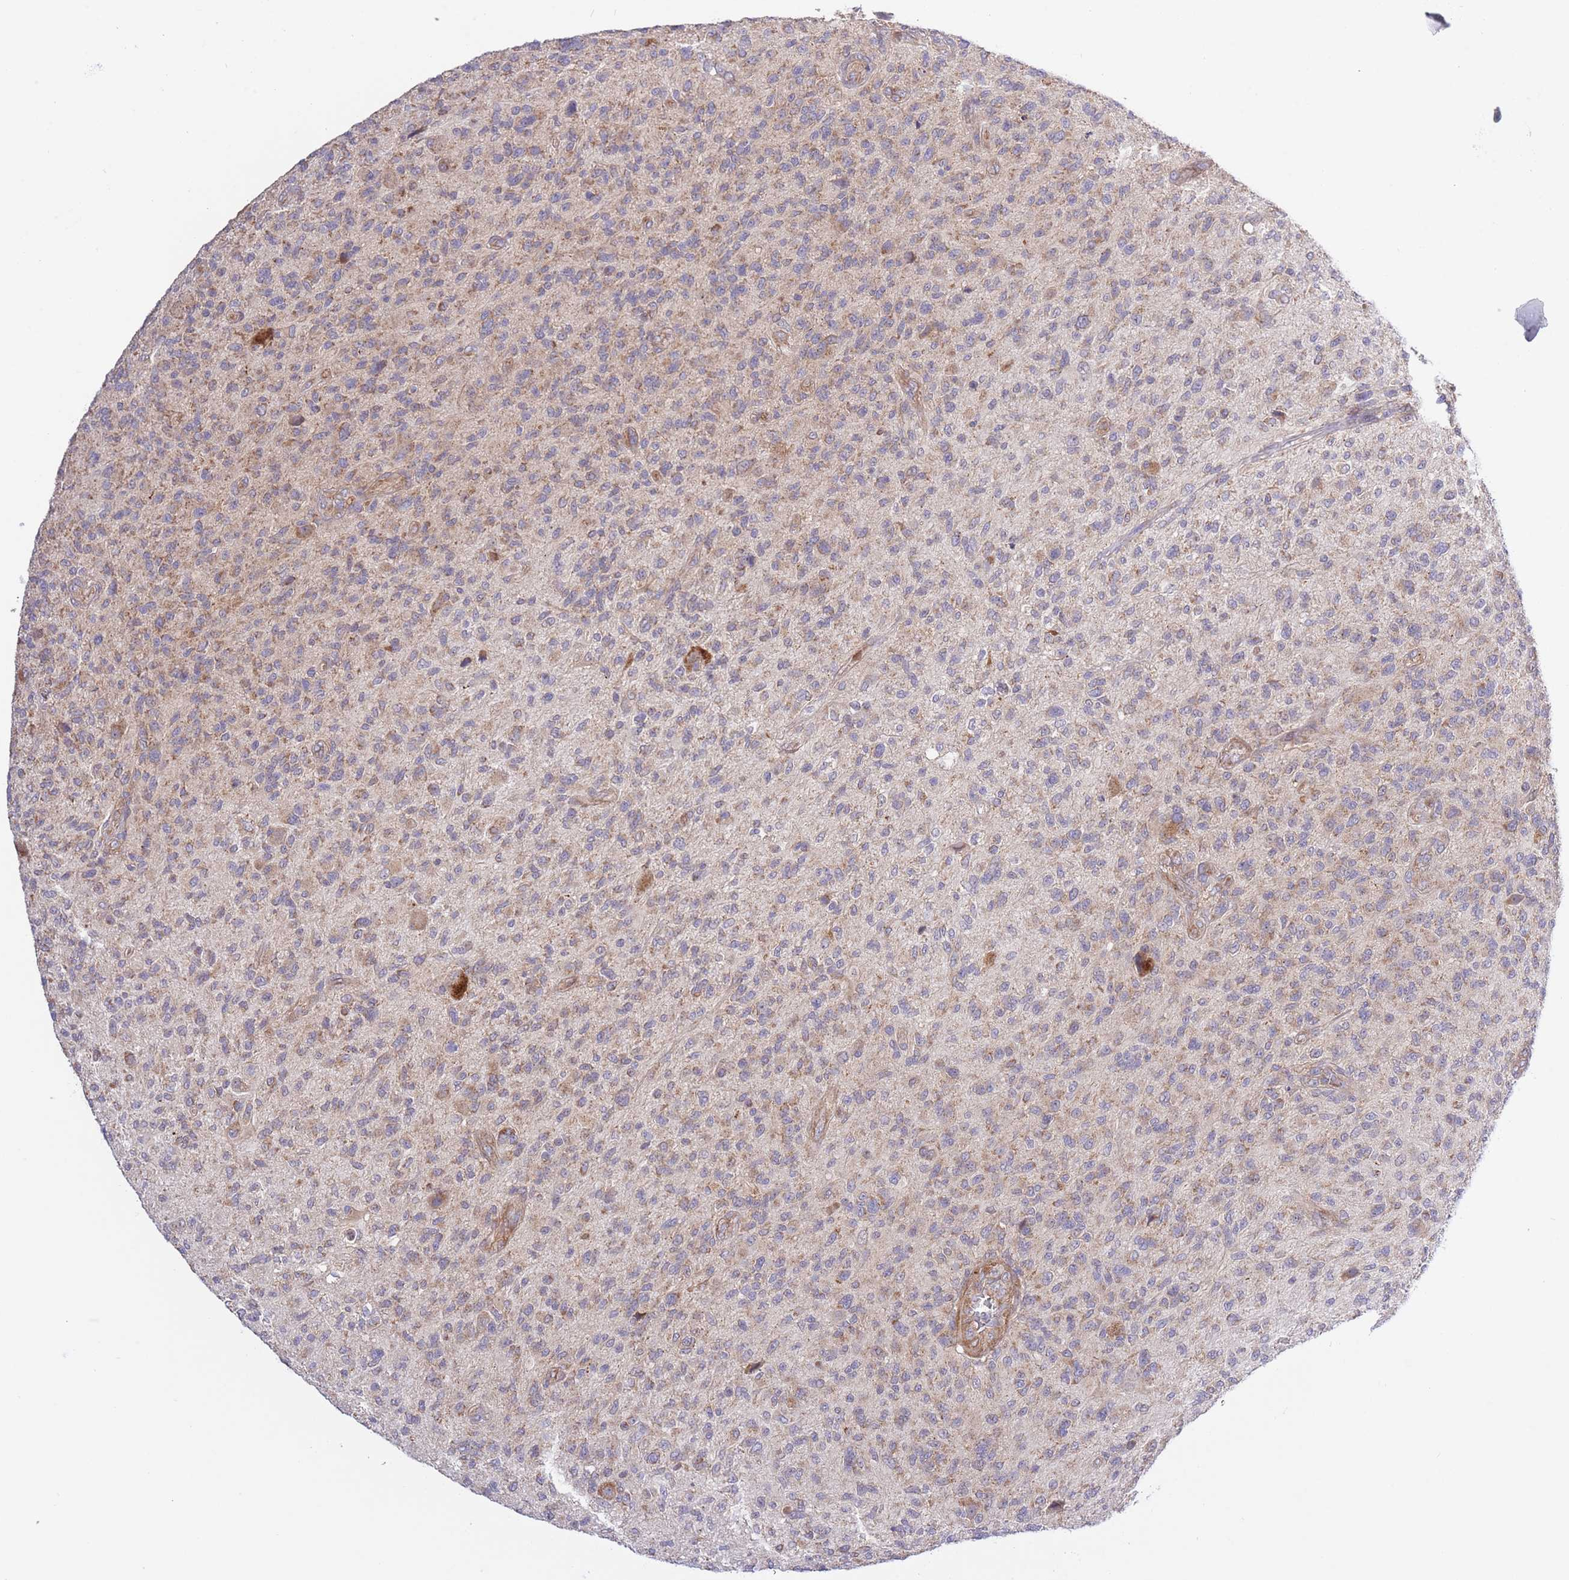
{"staining": {"intensity": "weak", "quantity": ">75%", "location": "cytoplasmic/membranous"}, "tissue": "glioma", "cell_type": "Tumor cells", "image_type": "cancer", "snomed": [{"axis": "morphology", "description": "Glioma, malignant, High grade"}, {"axis": "topography", "description": "Brain"}], "caption": "Human high-grade glioma (malignant) stained with a brown dye reveals weak cytoplasmic/membranous positive staining in about >75% of tumor cells.", "gene": "ATP13A2", "patient": {"sex": "male", "age": 47}}